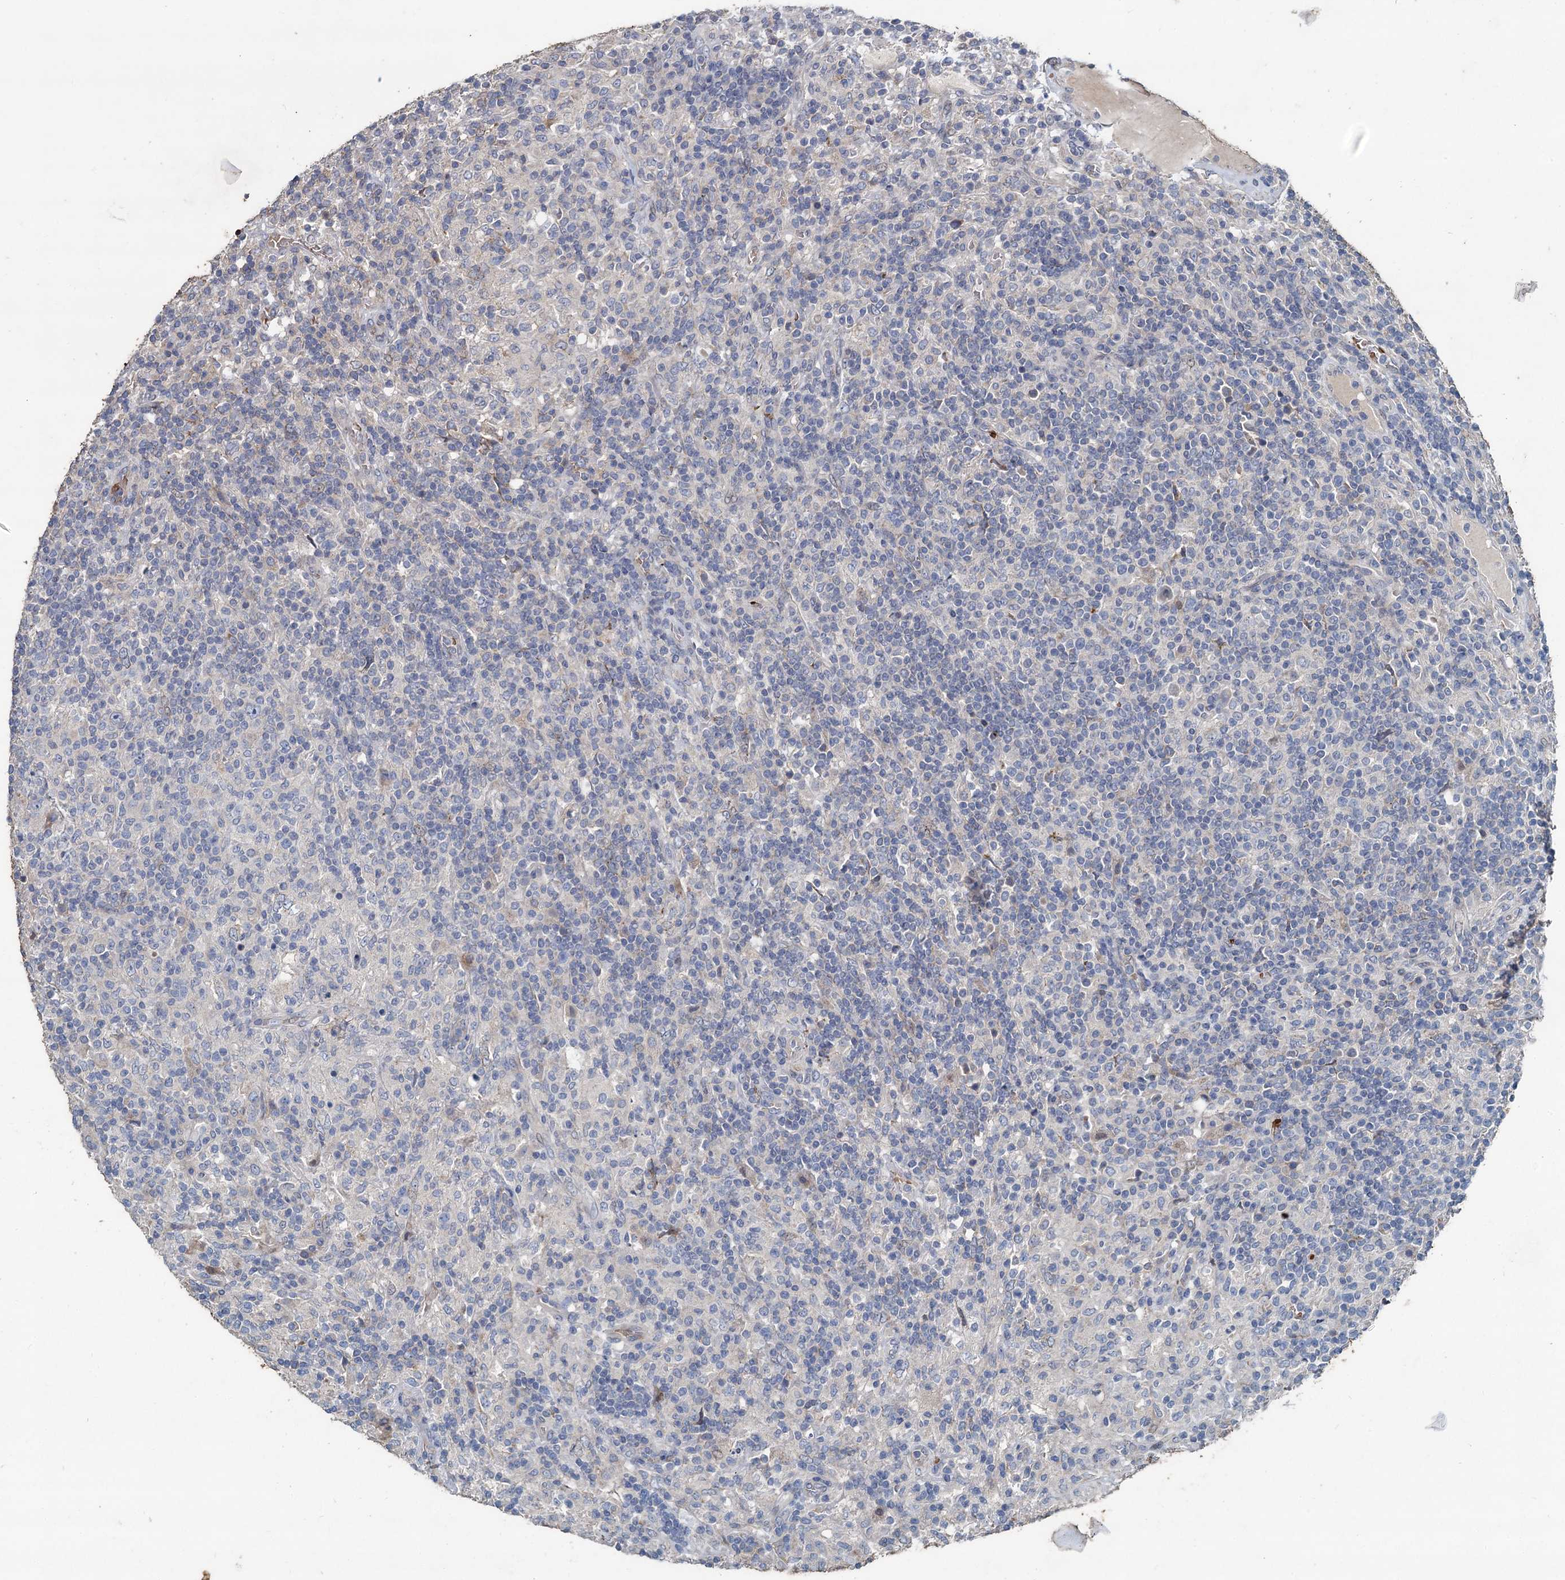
{"staining": {"intensity": "negative", "quantity": "none", "location": "none"}, "tissue": "lymphoma", "cell_type": "Tumor cells", "image_type": "cancer", "snomed": [{"axis": "morphology", "description": "Hodgkin's disease, NOS"}, {"axis": "topography", "description": "Lymph node"}], "caption": "DAB immunohistochemical staining of lymphoma shows no significant staining in tumor cells.", "gene": "TCTN2", "patient": {"sex": "male", "age": 70}}